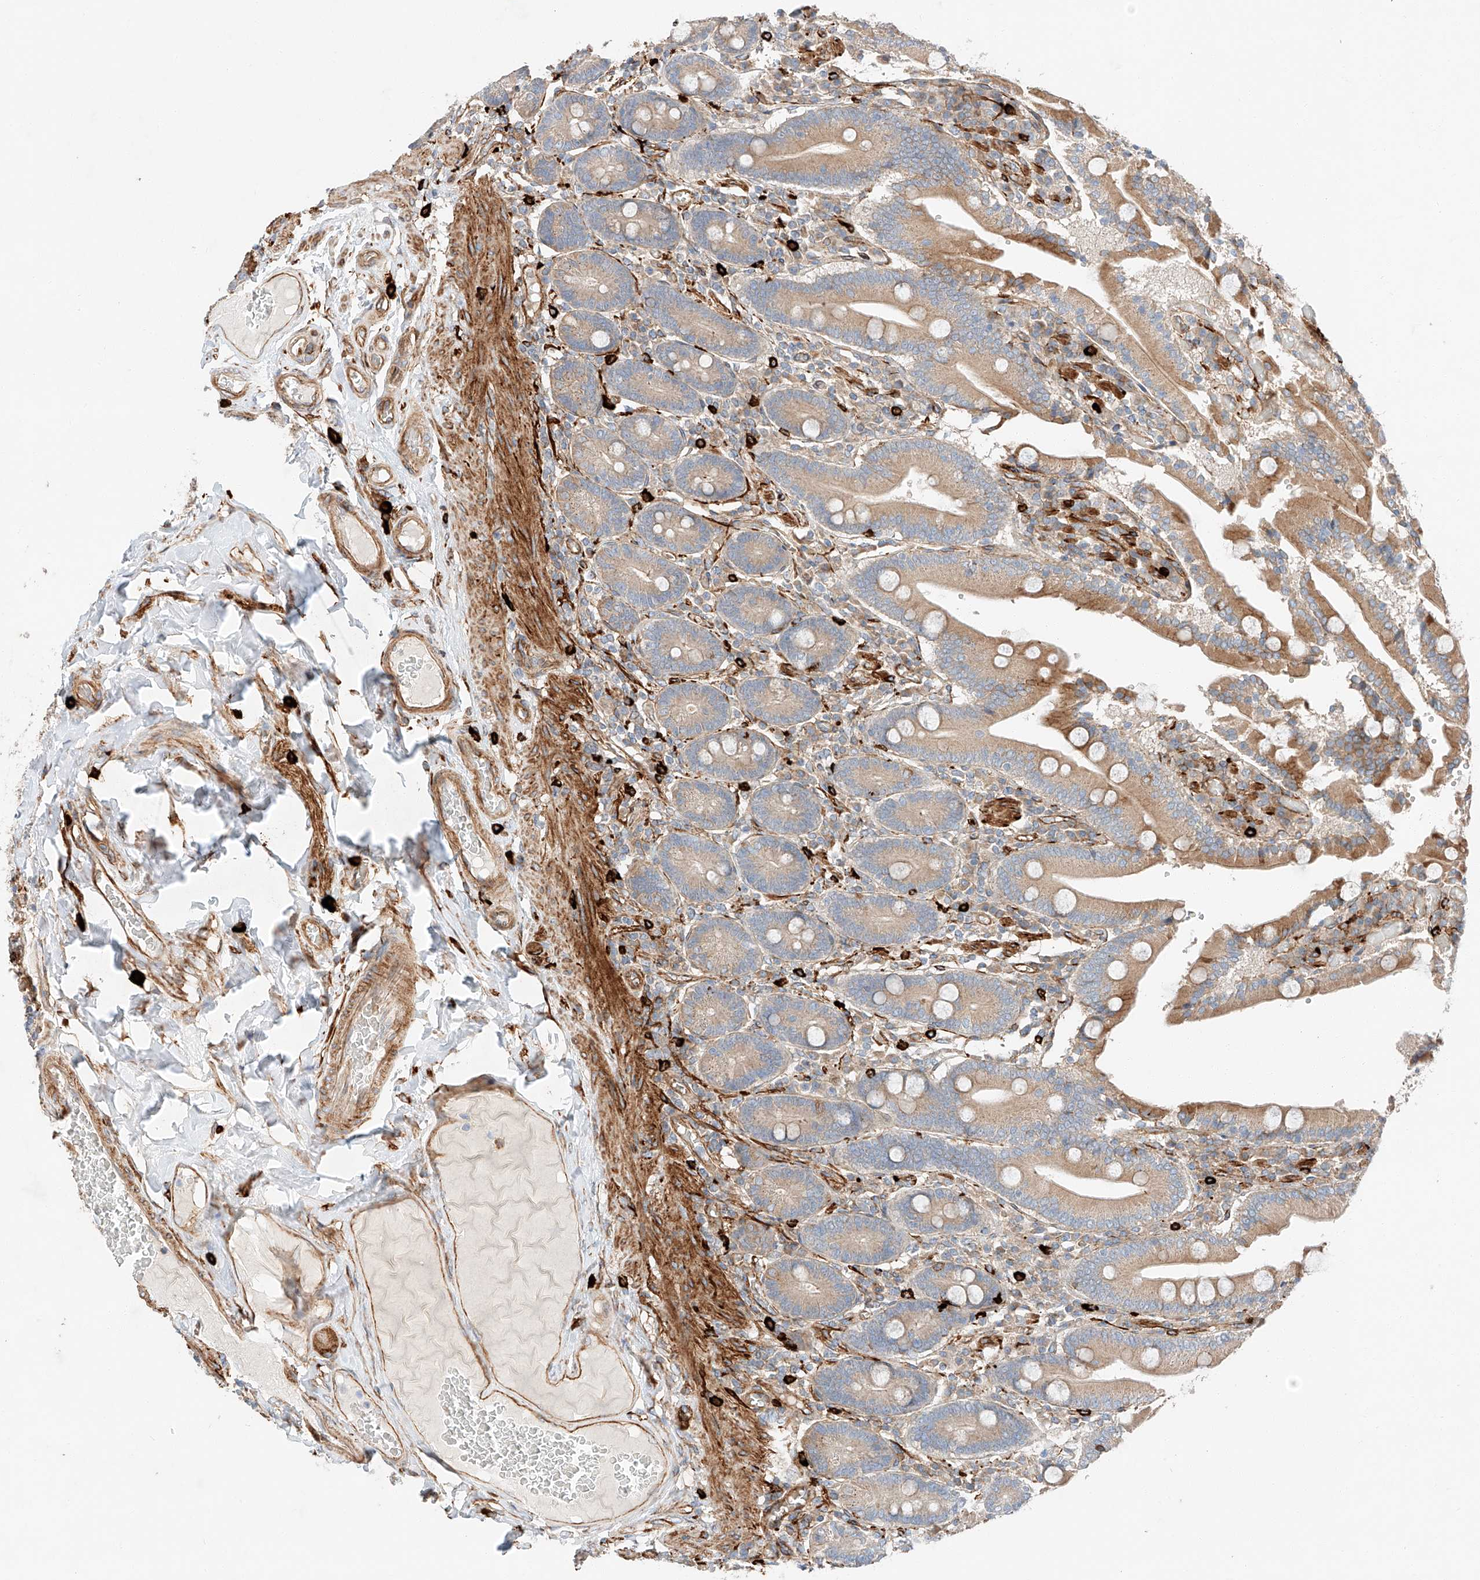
{"staining": {"intensity": "moderate", "quantity": ">75%", "location": "cytoplasmic/membranous"}, "tissue": "duodenum", "cell_type": "Glandular cells", "image_type": "normal", "snomed": [{"axis": "morphology", "description": "Normal tissue, NOS"}, {"axis": "topography", "description": "Duodenum"}], "caption": "High-magnification brightfield microscopy of normal duodenum stained with DAB (brown) and counterstained with hematoxylin (blue). glandular cells exhibit moderate cytoplasmic/membranous staining is appreciated in about>75% of cells.", "gene": "MINDY4", "patient": {"sex": "female", "age": 62}}